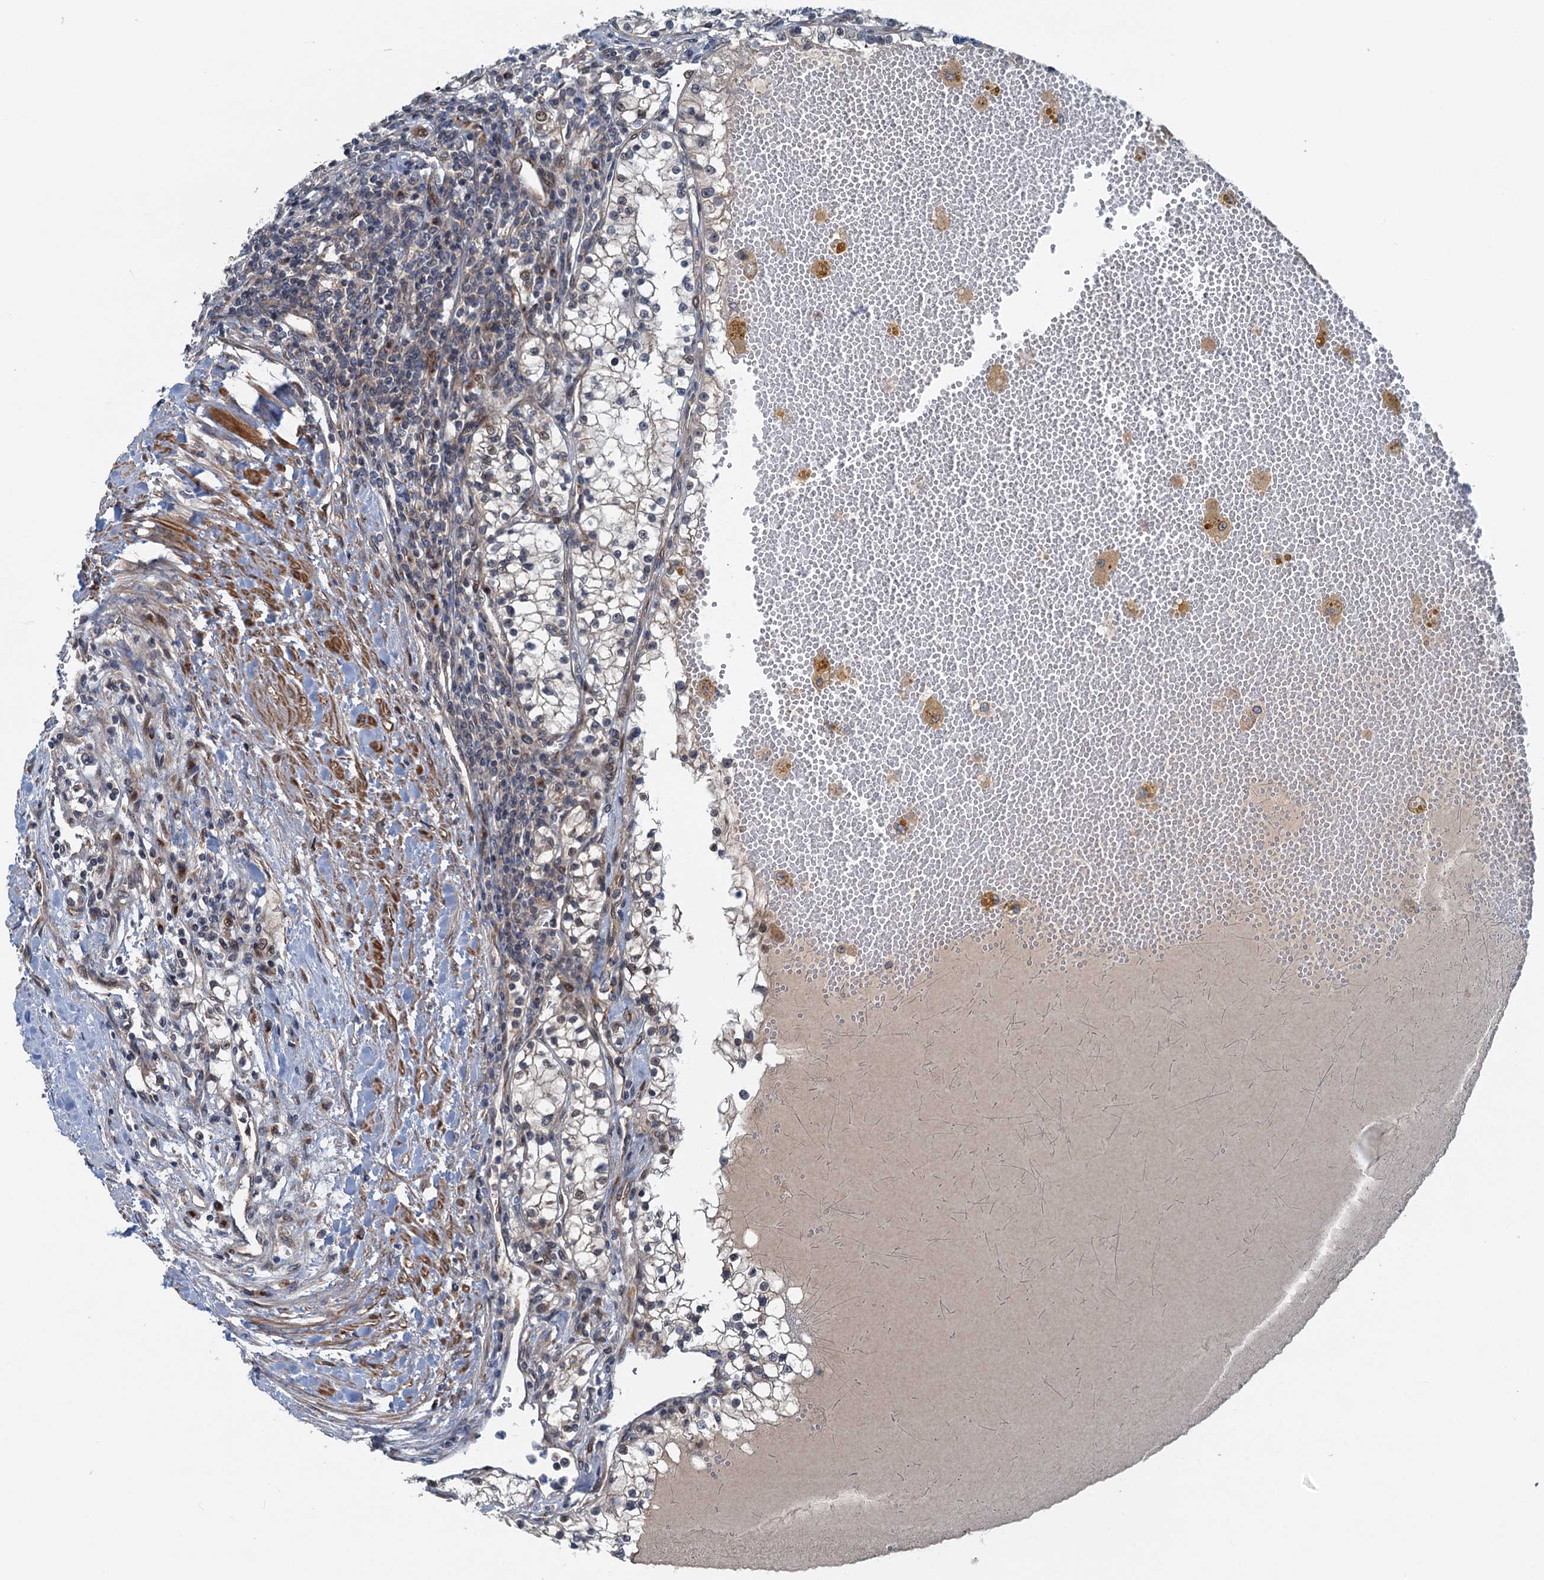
{"staining": {"intensity": "moderate", "quantity": "<25%", "location": "nuclear"}, "tissue": "renal cancer", "cell_type": "Tumor cells", "image_type": "cancer", "snomed": [{"axis": "morphology", "description": "Normal tissue, NOS"}, {"axis": "morphology", "description": "Adenocarcinoma, NOS"}, {"axis": "topography", "description": "Kidney"}], "caption": "This micrograph displays immunohistochemistry (IHC) staining of human renal cancer, with low moderate nuclear positivity in about <25% of tumor cells.", "gene": "DYNC2I2", "patient": {"sex": "male", "age": 68}}